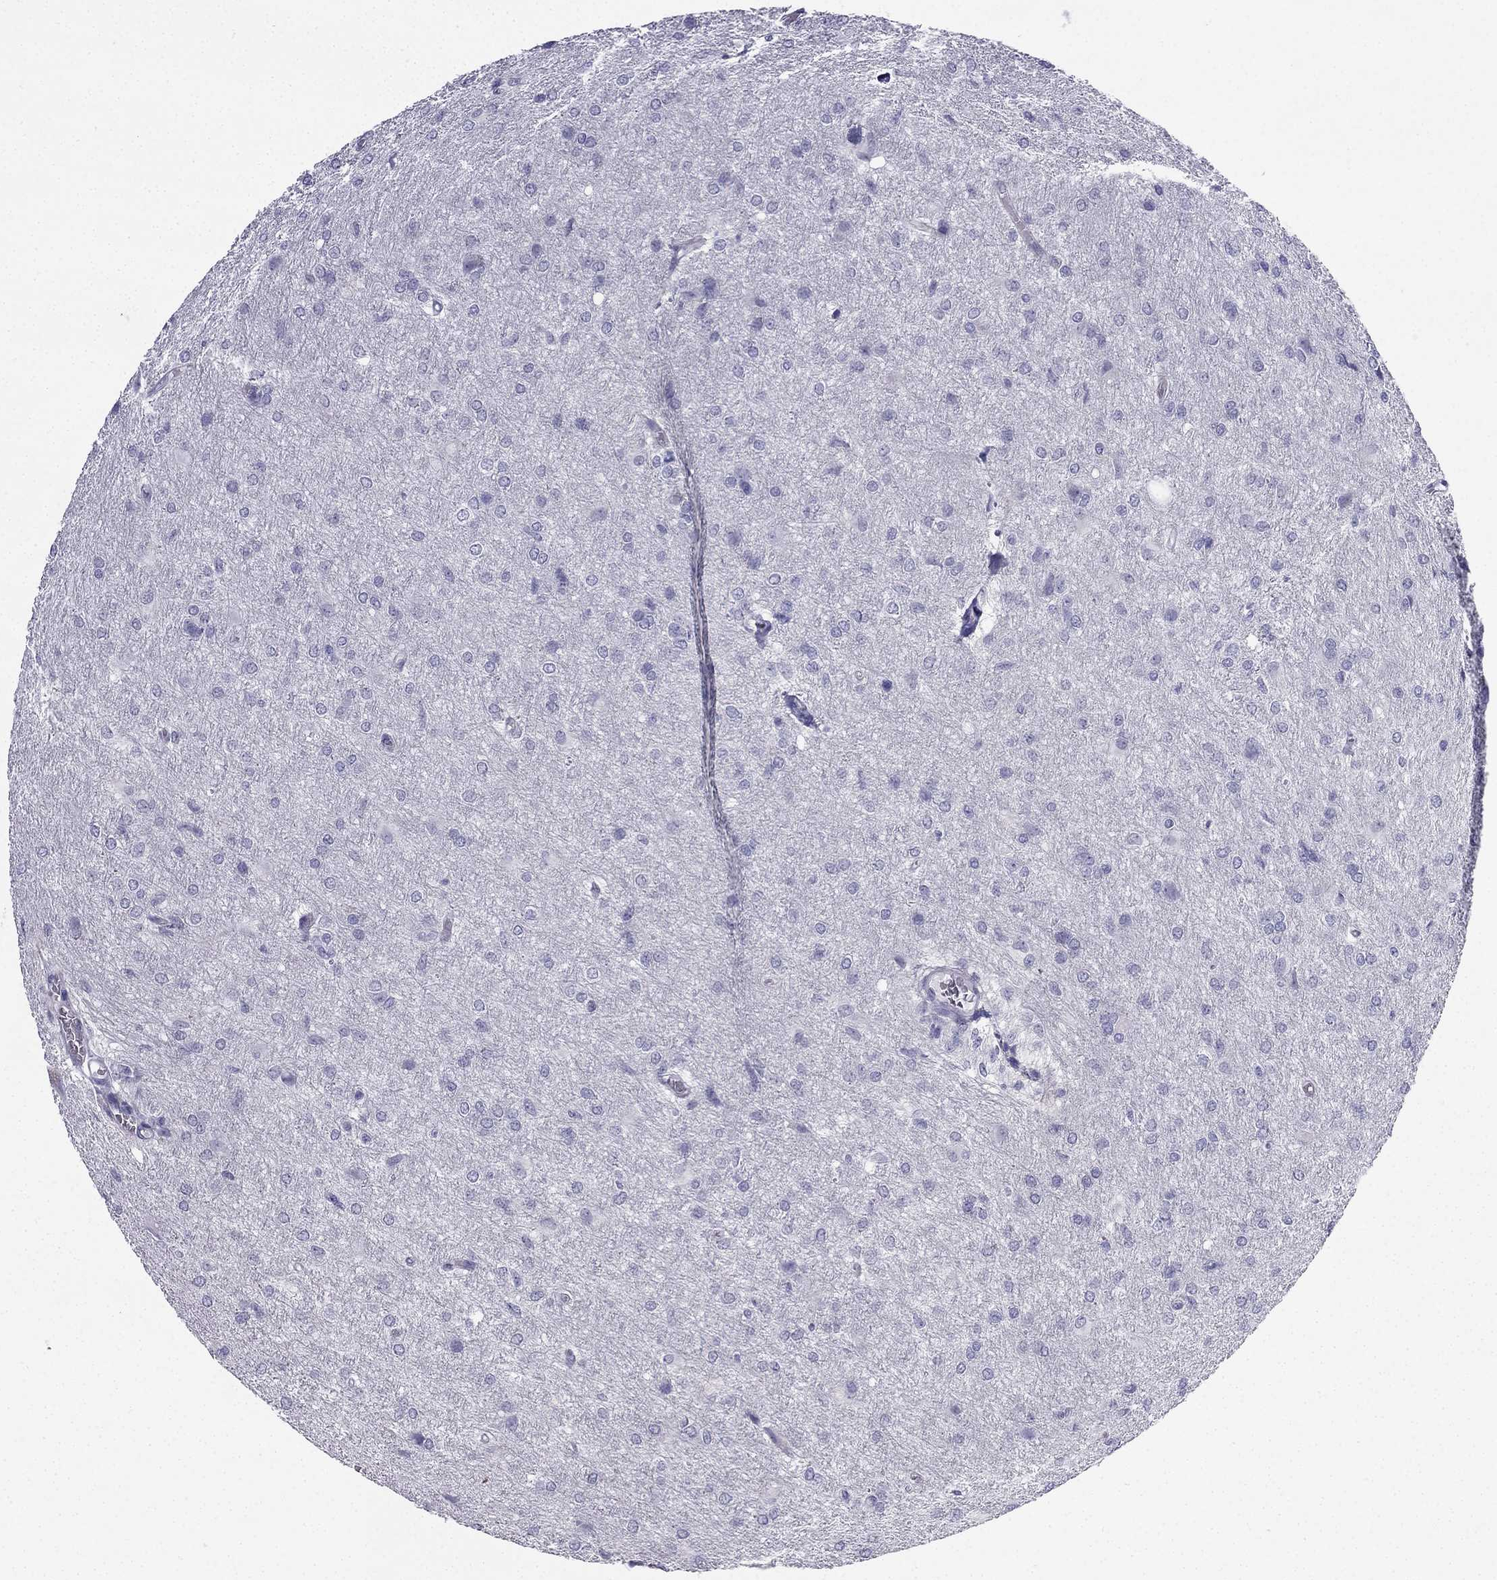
{"staining": {"intensity": "negative", "quantity": "none", "location": "none"}, "tissue": "glioma", "cell_type": "Tumor cells", "image_type": "cancer", "snomed": [{"axis": "morphology", "description": "Glioma, malignant, High grade"}, {"axis": "topography", "description": "Brain"}], "caption": "Human malignant high-grade glioma stained for a protein using IHC shows no expression in tumor cells.", "gene": "CFAP53", "patient": {"sex": "male", "age": 68}}